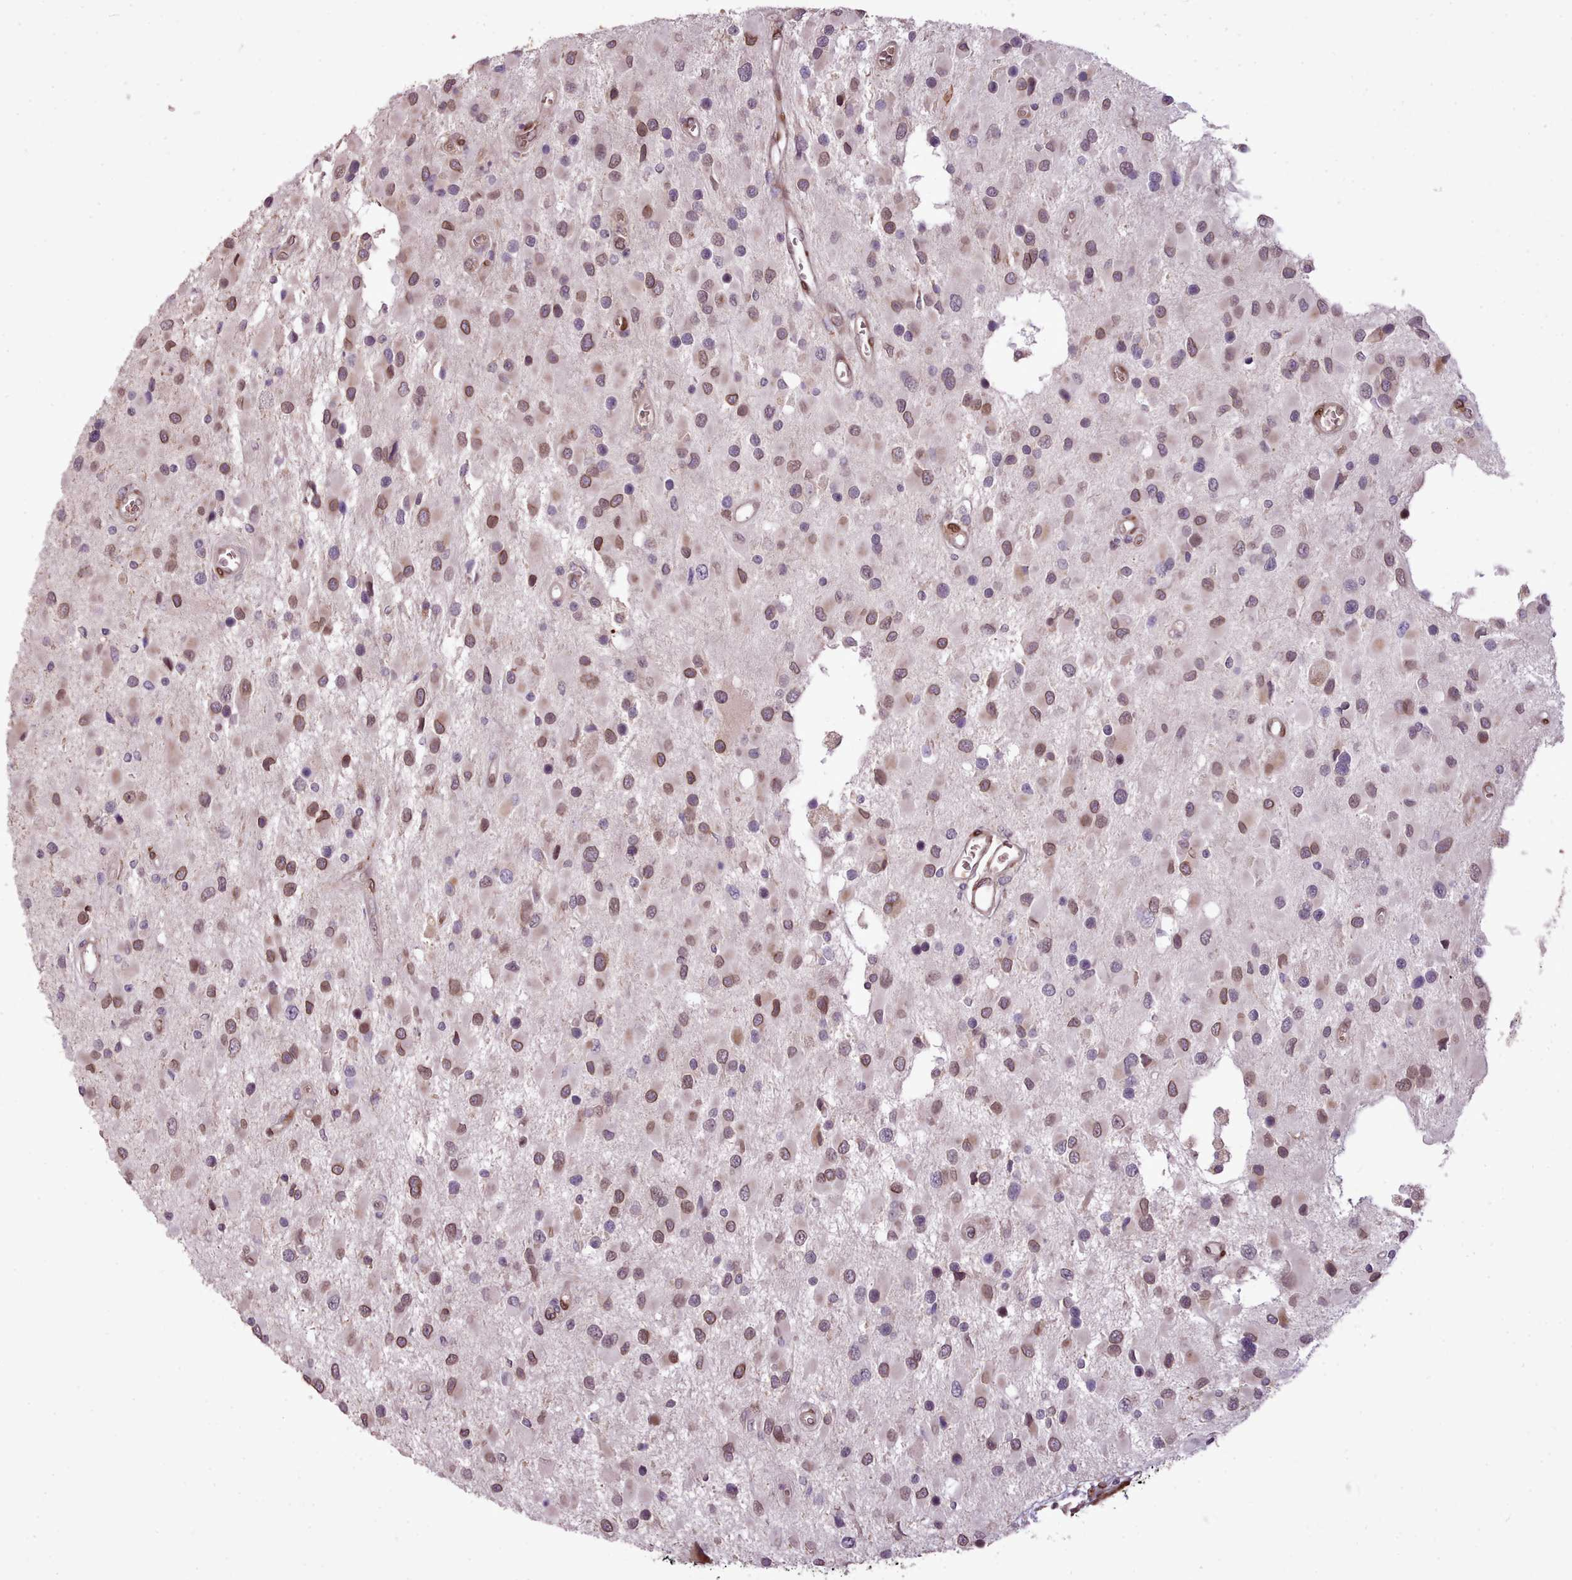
{"staining": {"intensity": "moderate", "quantity": ">75%", "location": "cytoplasmic/membranous,nuclear"}, "tissue": "glioma", "cell_type": "Tumor cells", "image_type": "cancer", "snomed": [{"axis": "morphology", "description": "Glioma, malignant, High grade"}, {"axis": "topography", "description": "Brain"}], "caption": "Moderate cytoplasmic/membranous and nuclear protein expression is seen in approximately >75% of tumor cells in glioma.", "gene": "CABP1", "patient": {"sex": "male", "age": 53}}